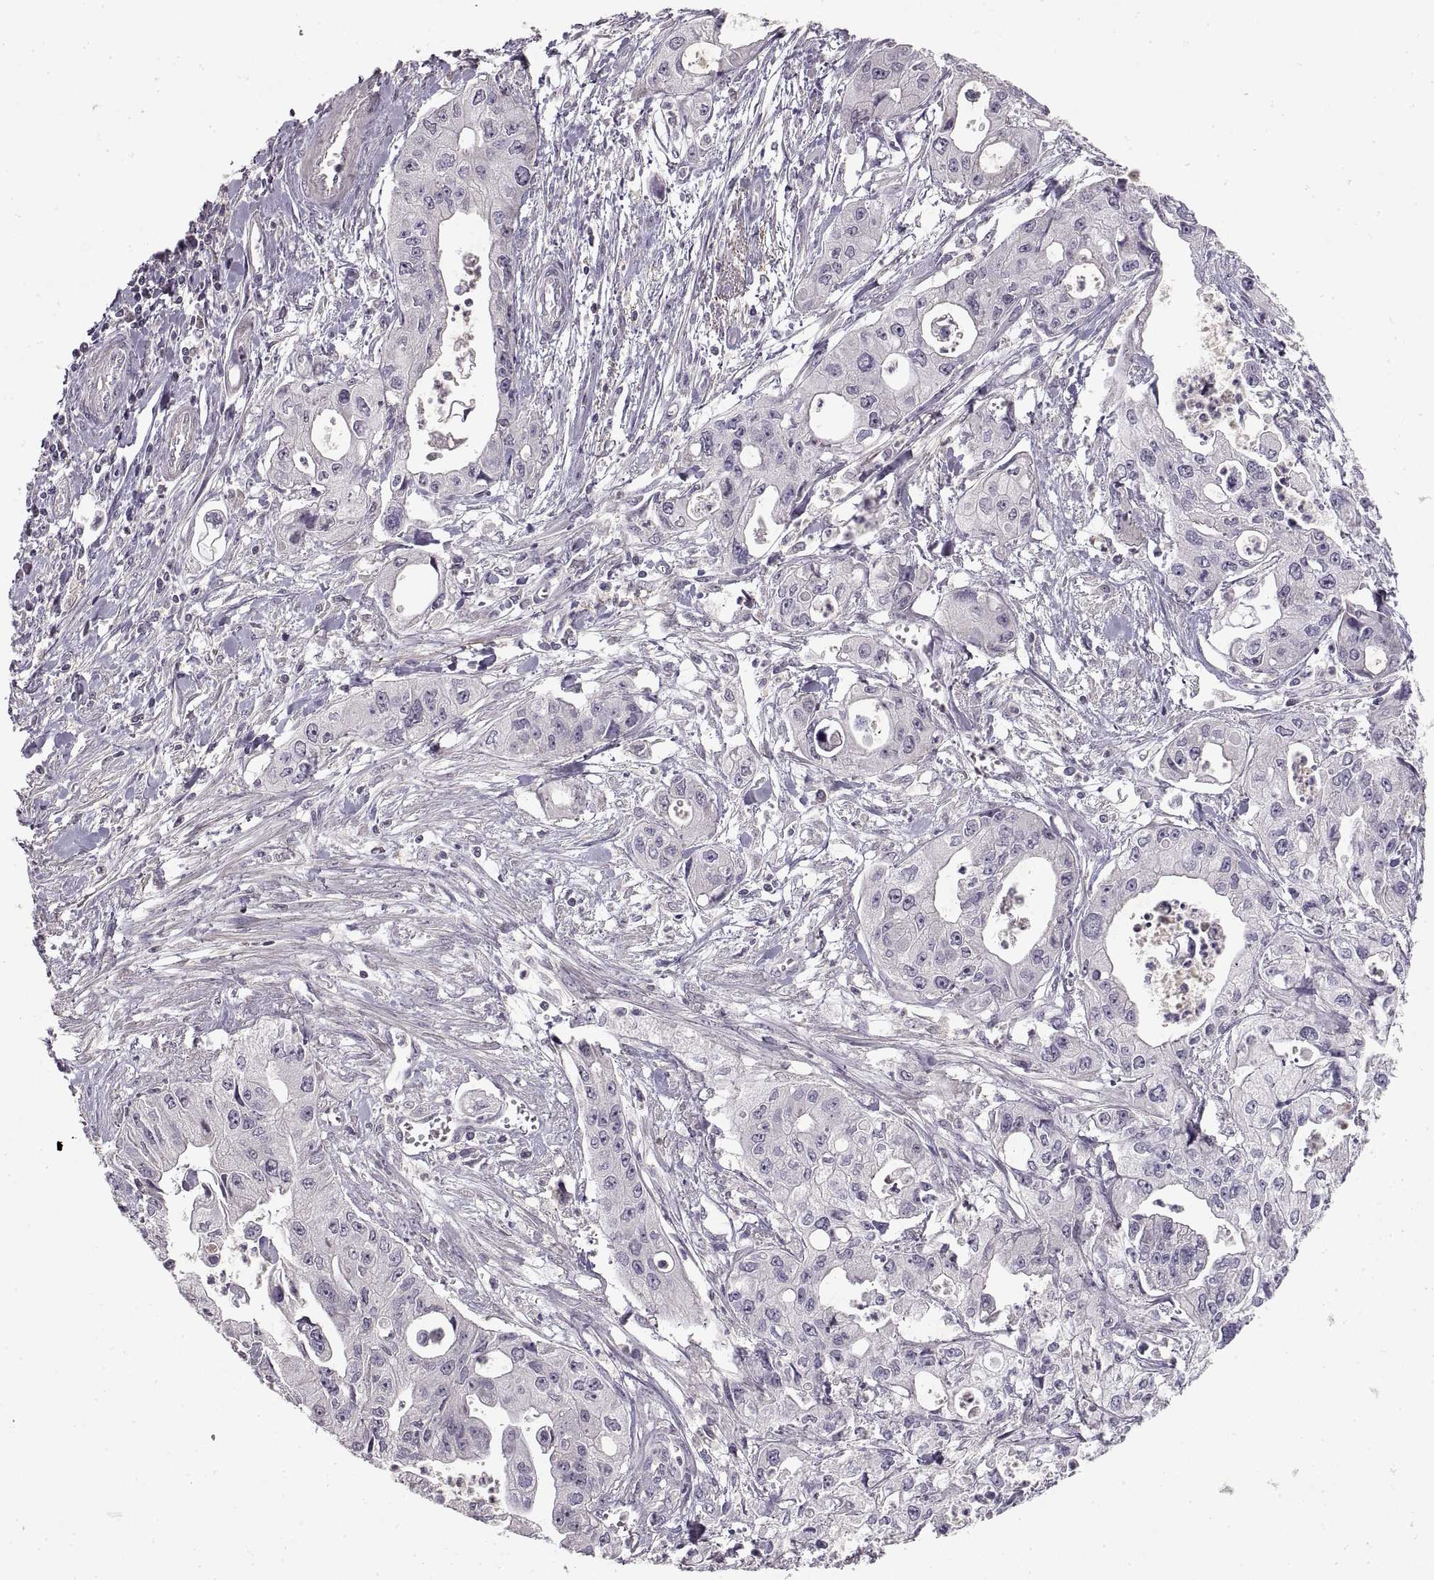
{"staining": {"intensity": "negative", "quantity": "none", "location": "none"}, "tissue": "pancreatic cancer", "cell_type": "Tumor cells", "image_type": "cancer", "snomed": [{"axis": "morphology", "description": "Adenocarcinoma, NOS"}, {"axis": "topography", "description": "Pancreas"}], "caption": "There is no significant expression in tumor cells of adenocarcinoma (pancreatic). (Brightfield microscopy of DAB IHC at high magnification).", "gene": "ADAM11", "patient": {"sex": "male", "age": 70}}